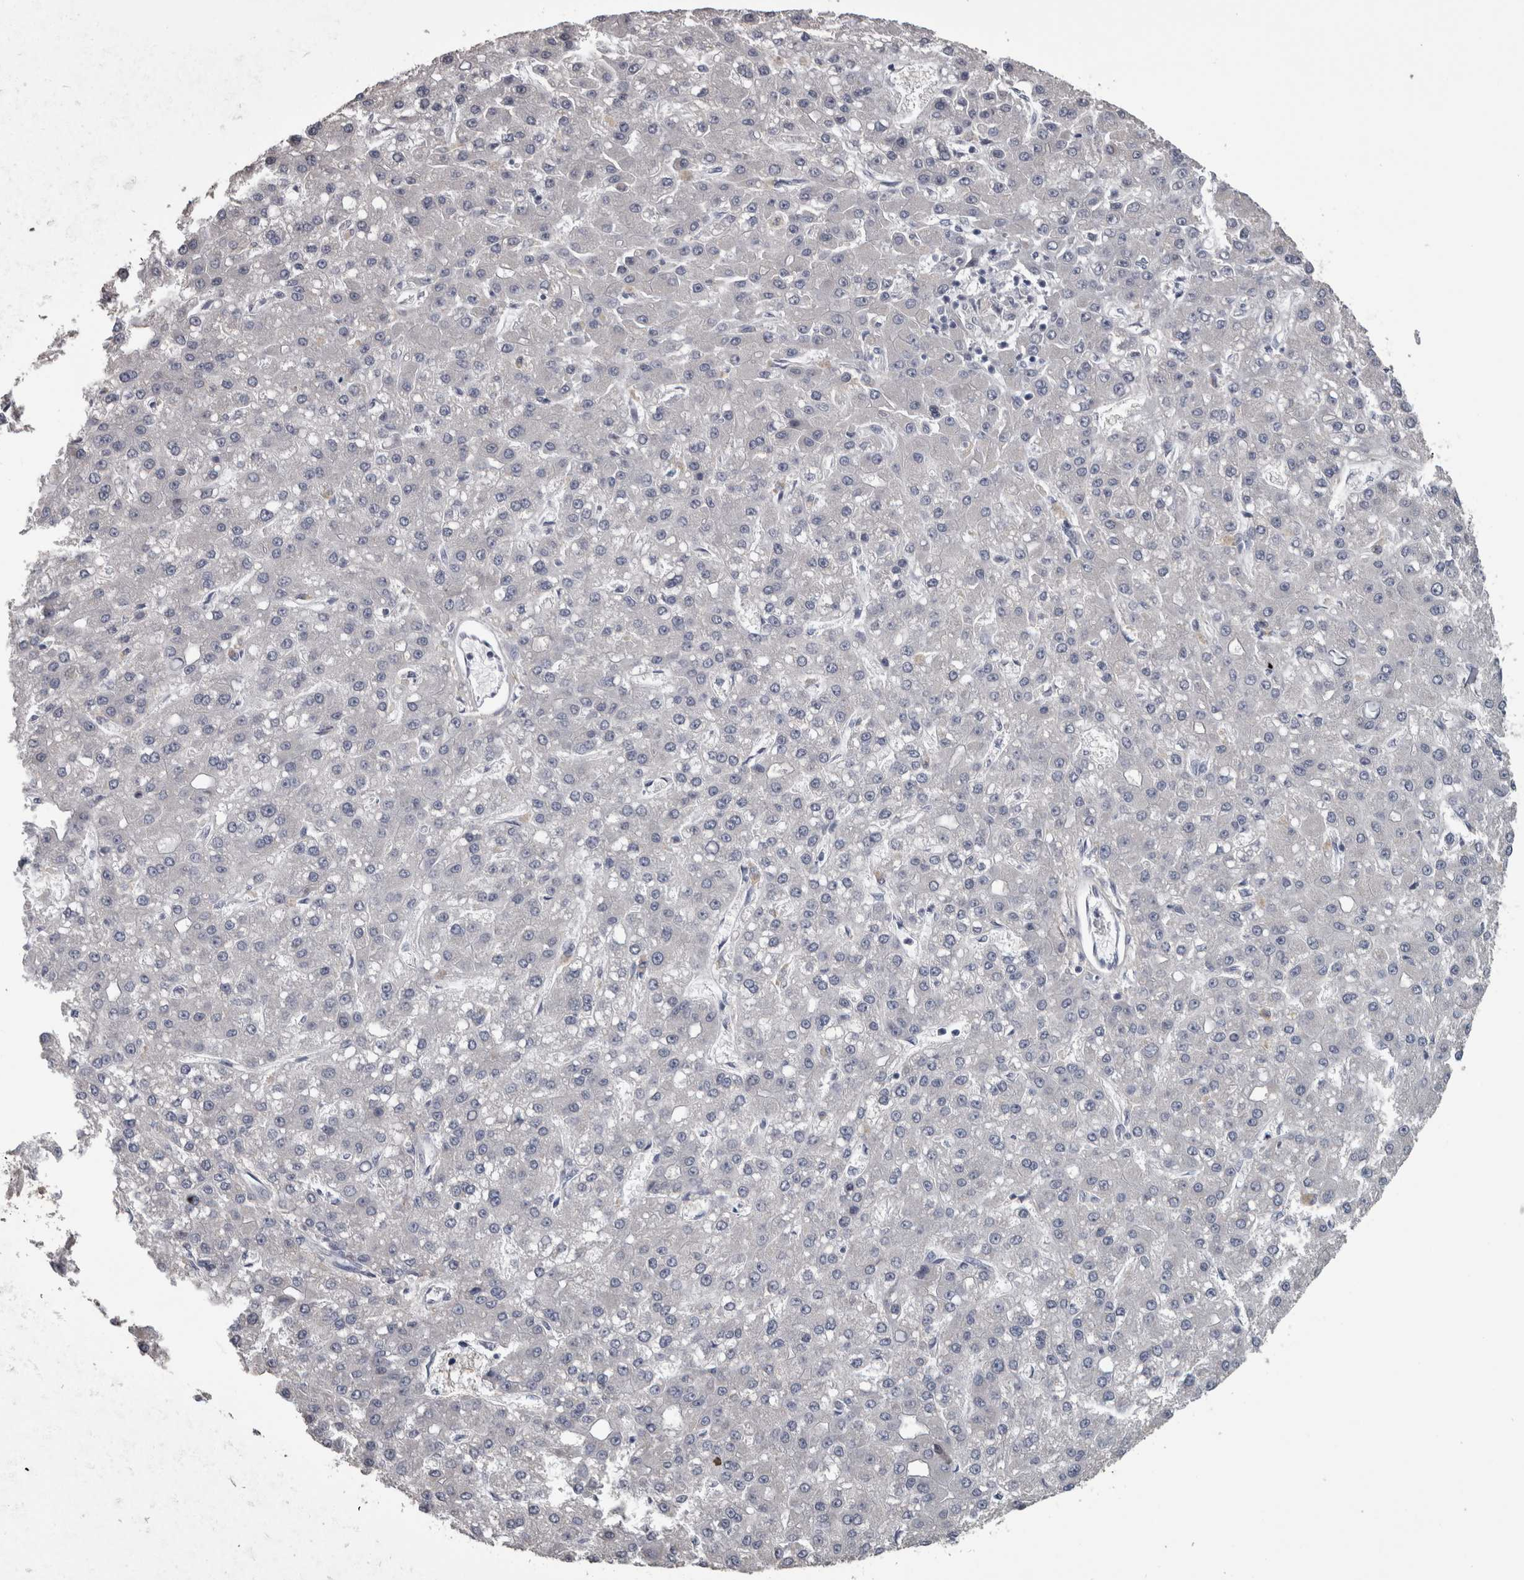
{"staining": {"intensity": "negative", "quantity": "none", "location": "none"}, "tissue": "liver cancer", "cell_type": "Tumor cells", "image_type": "cancer", "snomed": [{"axis": "morphology", "description": "Carcinoma, Hepatocellular, NOS"}, {"axis": "topography", "description": "Liver"}], "caption": "Immunohistochemical staining of liver cancer reveals no significant staining in tumor cells.", "gene": "EFEMP2", "patient": {"sex": "male", "age": 67}}